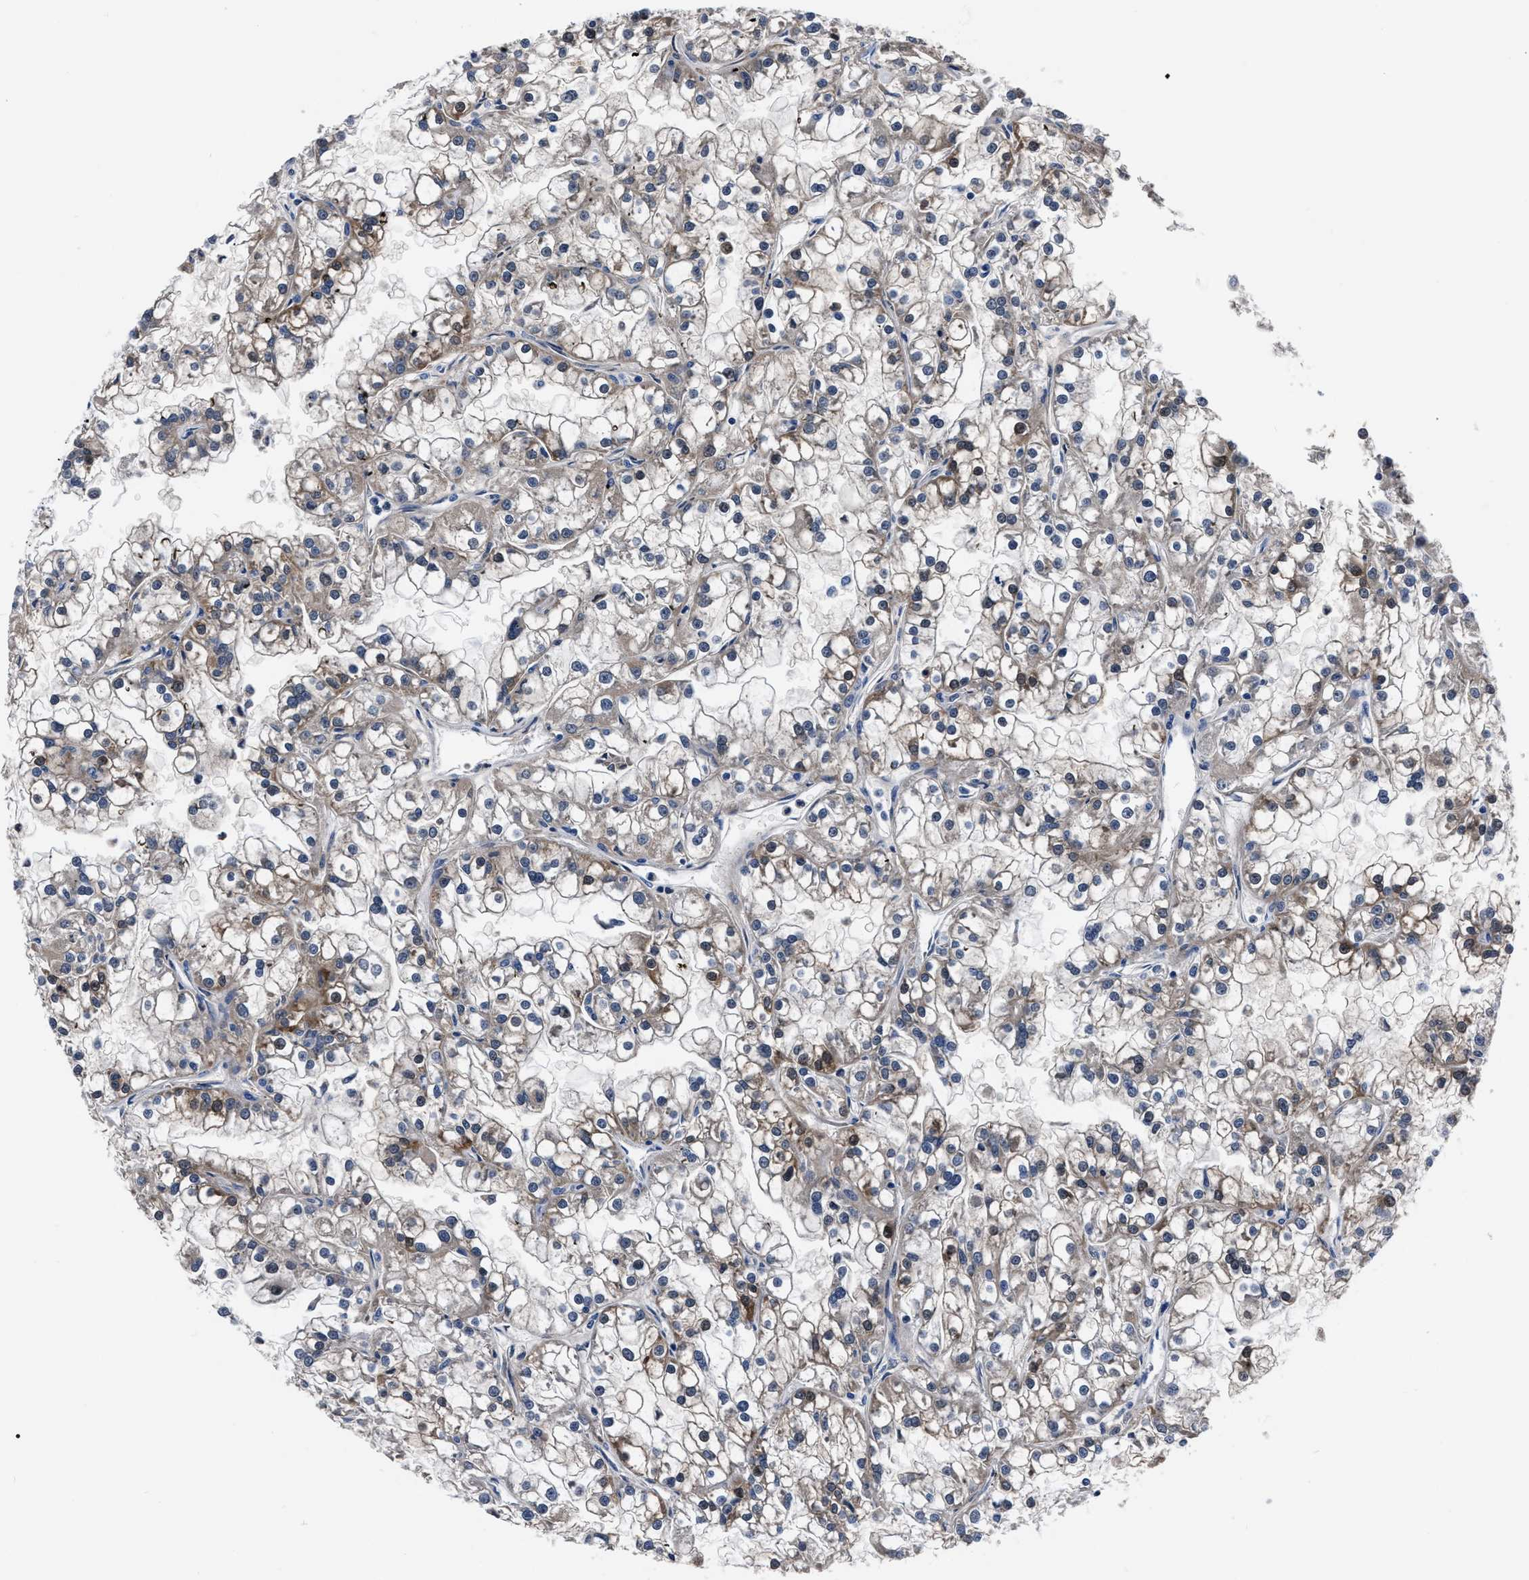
{"staining": {"intensity": "moderate", "quantity": "<25%", "location": "cytoplasmic/membranous"}, "tissue": "renal cancer", "cell_type": "Tumor cells", "image_type": "cancer", "snomed": [{"axis": "morphology", "description": "Adenocarcinoma, NOS"}, {"axis": "topography", "description": "Kidney"}], "caption": "The immunohistochemical stain labels moderate cytoplasmic/membranous staining in tumor cells of adenocarcinoma (renal) tissue.", "gene": "OR10G3", "patient": {"sex": "female", "age": 52}}